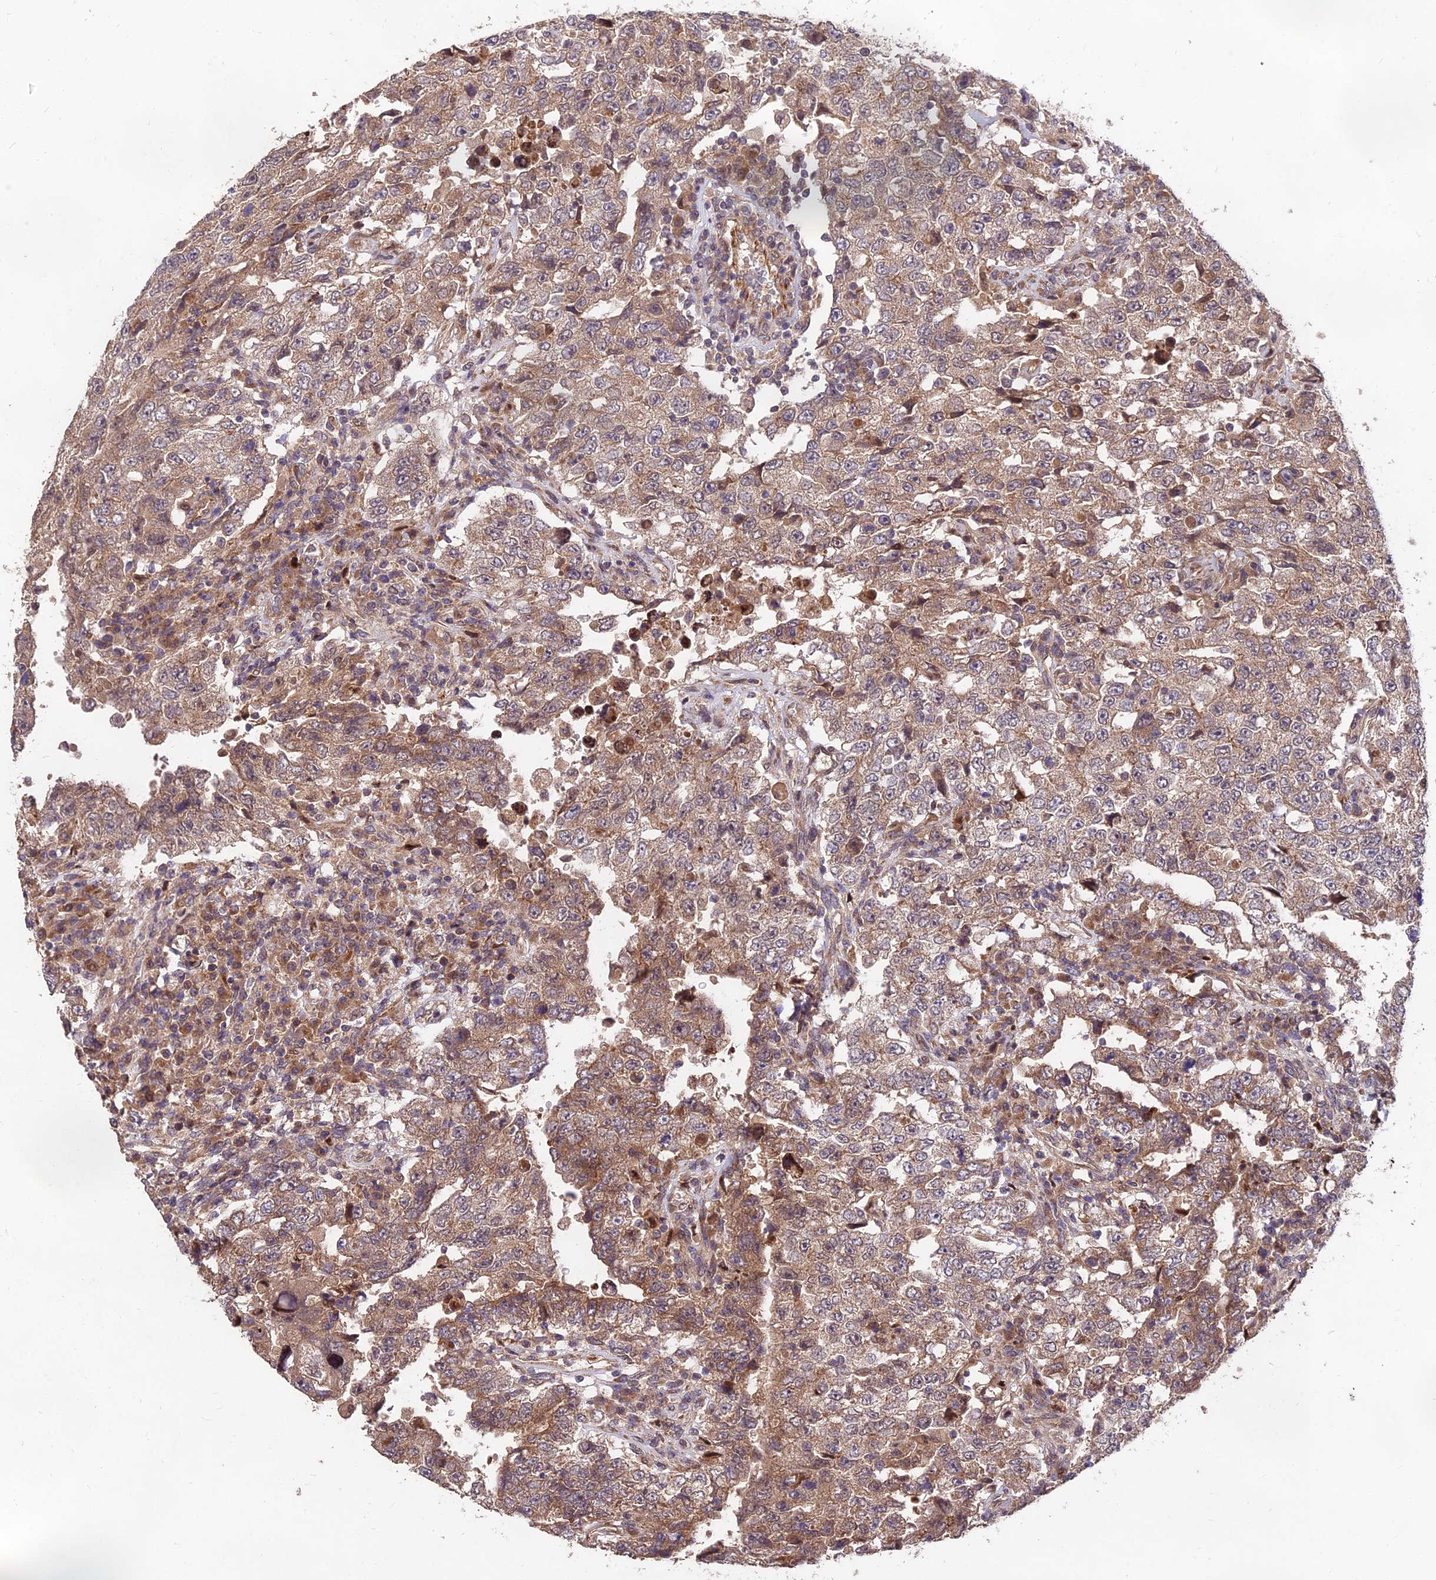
{"staining": {"intensity": "moderate", "quantity": "25%-75%", "location": "cytoplasmic/membranous"}, "tissue": "testis cancer", "cell_type": "Tumor cells", "image_type": "cancer", "snomed": [{"axis": "morphology", "description": "Carcinoma, Embryonal, NOS"}, {"axis": "topography", "description": "Testis"}], "caption": "Moderate cytoplasmic/membranous expression for a protein is seen in about 25%-75% of tumor cells of embryonal carcinoma (testis) using IHC.", "gene": "MKKS", "patient": {"sex": "male", "age": 26}}